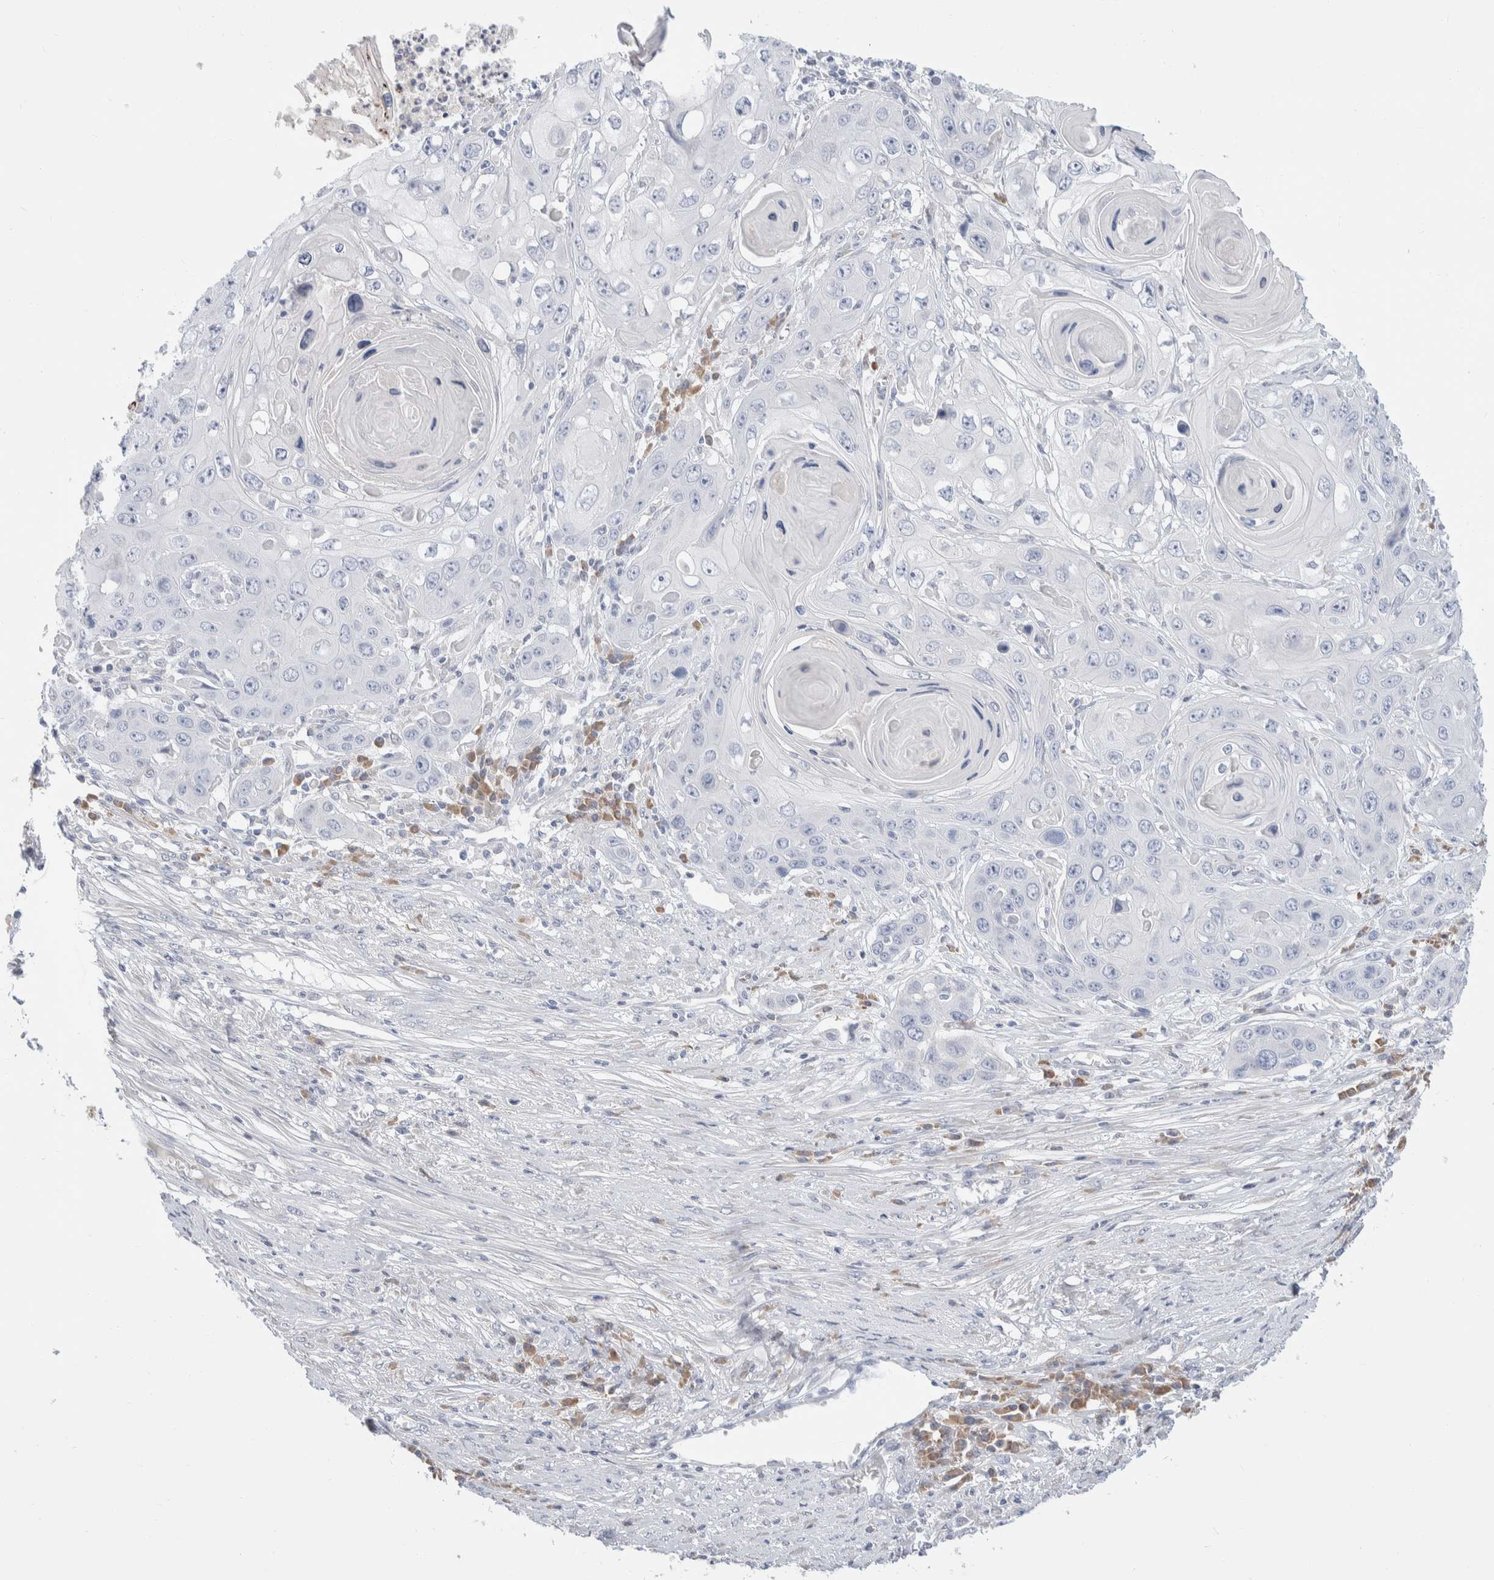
{"staining": {"intensity": "negative", "quantity": "none", "location": "none"}, "tissue": "skin cancer", "cell_type": "Tumor cells", "image_type": "cancer", "snomed": [{"axis": "morphology", "description": "Squamous cell carcinoma, NOS"}, {"axis": "topography", "description": "Skin"}], "caption": "IHC image of neoplastic tissue: human skin cancer stained with DAB exhibits no significant protein positivity in tumor cells.", "gene": "RUSF1", "patient": {"sex": "male", "age": 55}}